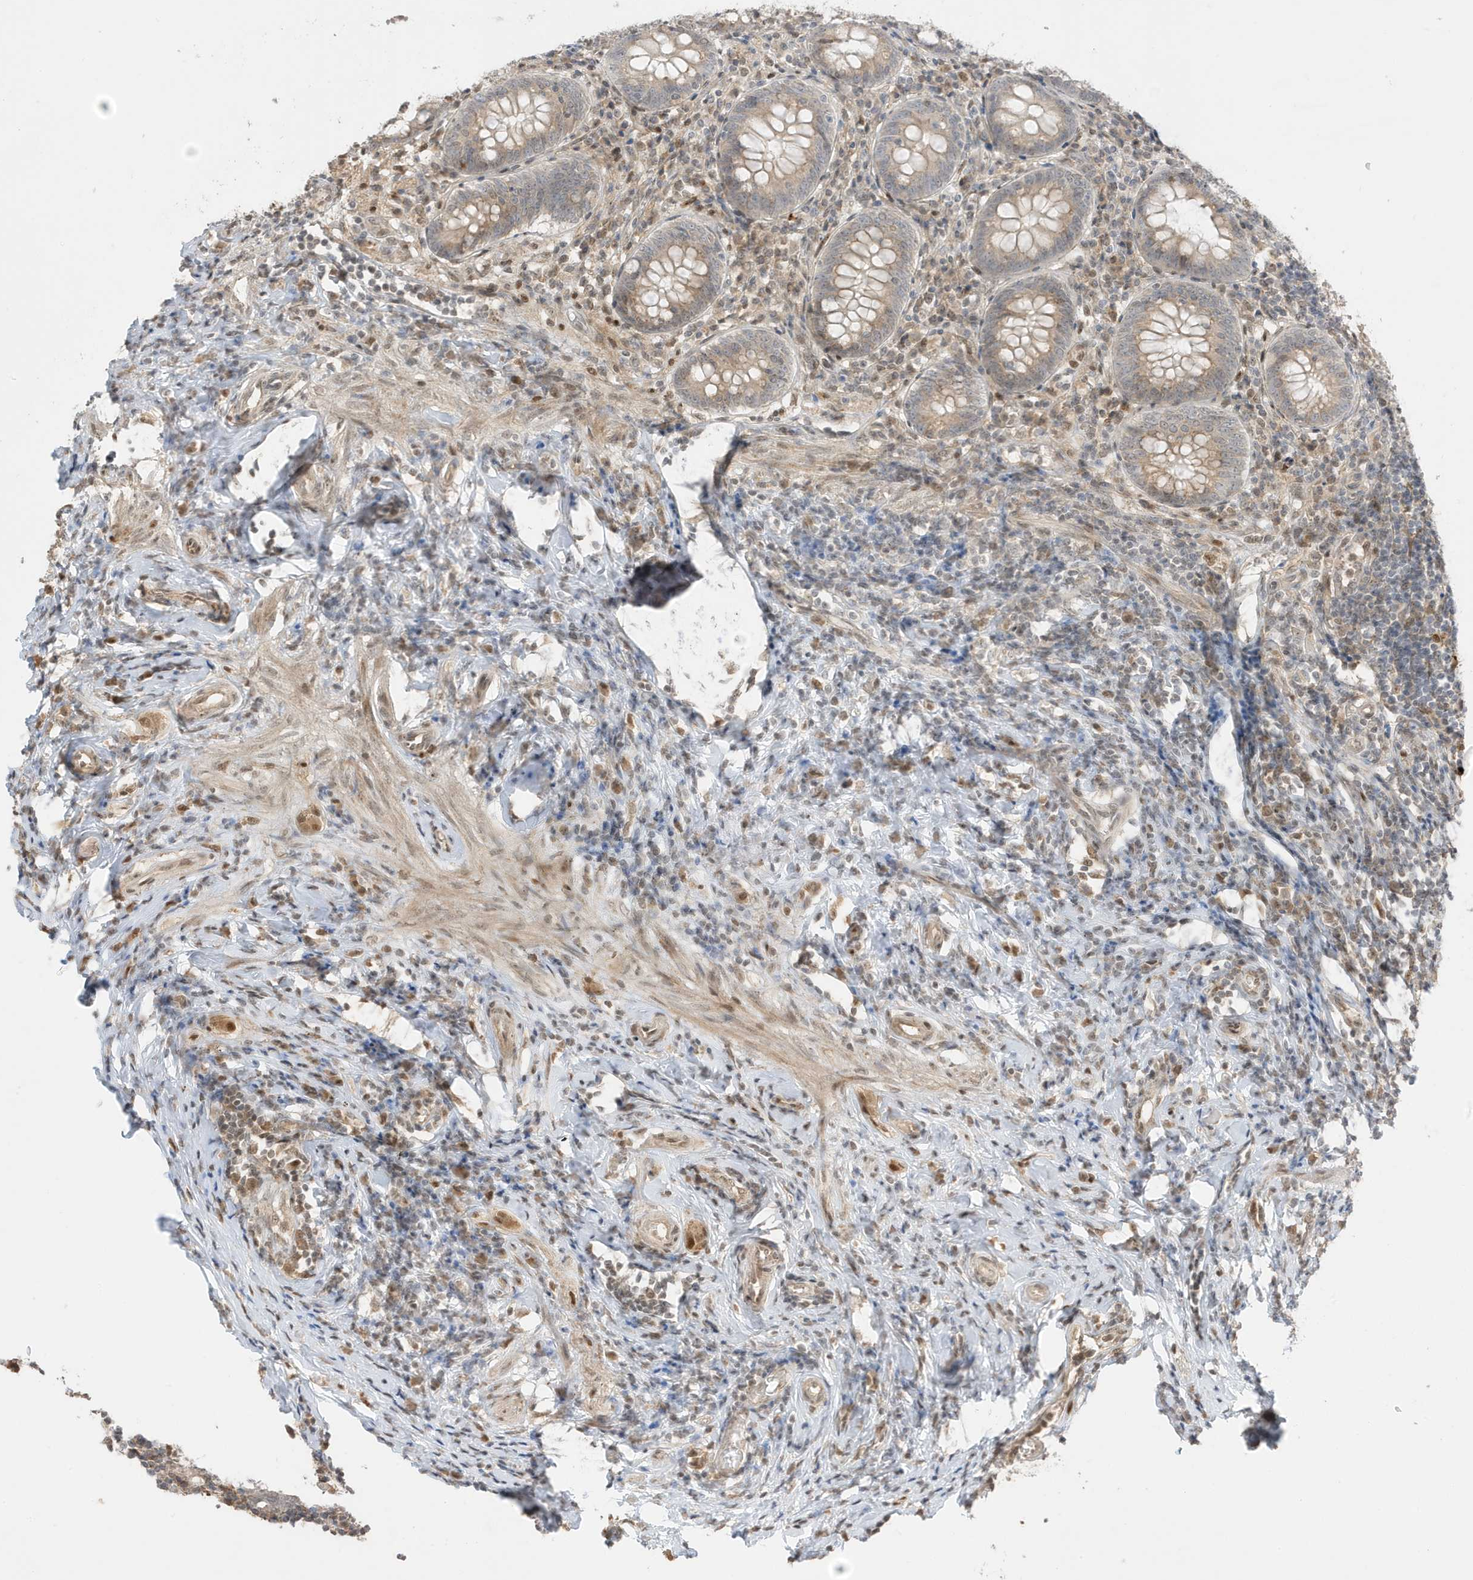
{"staining": {"intensity": "weak", "quantity": "25%-75%", "location": "cytoplasmic/membranous"}, "tissue": "appendix", "cell_type": "Glandular cells", "image_type": "normal", "snomed": [{"axis": "morphology", "description": "Normal tissue, NOS"}, {"axis": "topography", "description": "Appendix"}], "caption": "The micrograph shows a brown stain indicating the presence of a protein in the cytoplasmic/membranous of glandular cells in appendix.", "gene": "ZBTB41", "patient": {"sex": "female", "age": 54}}